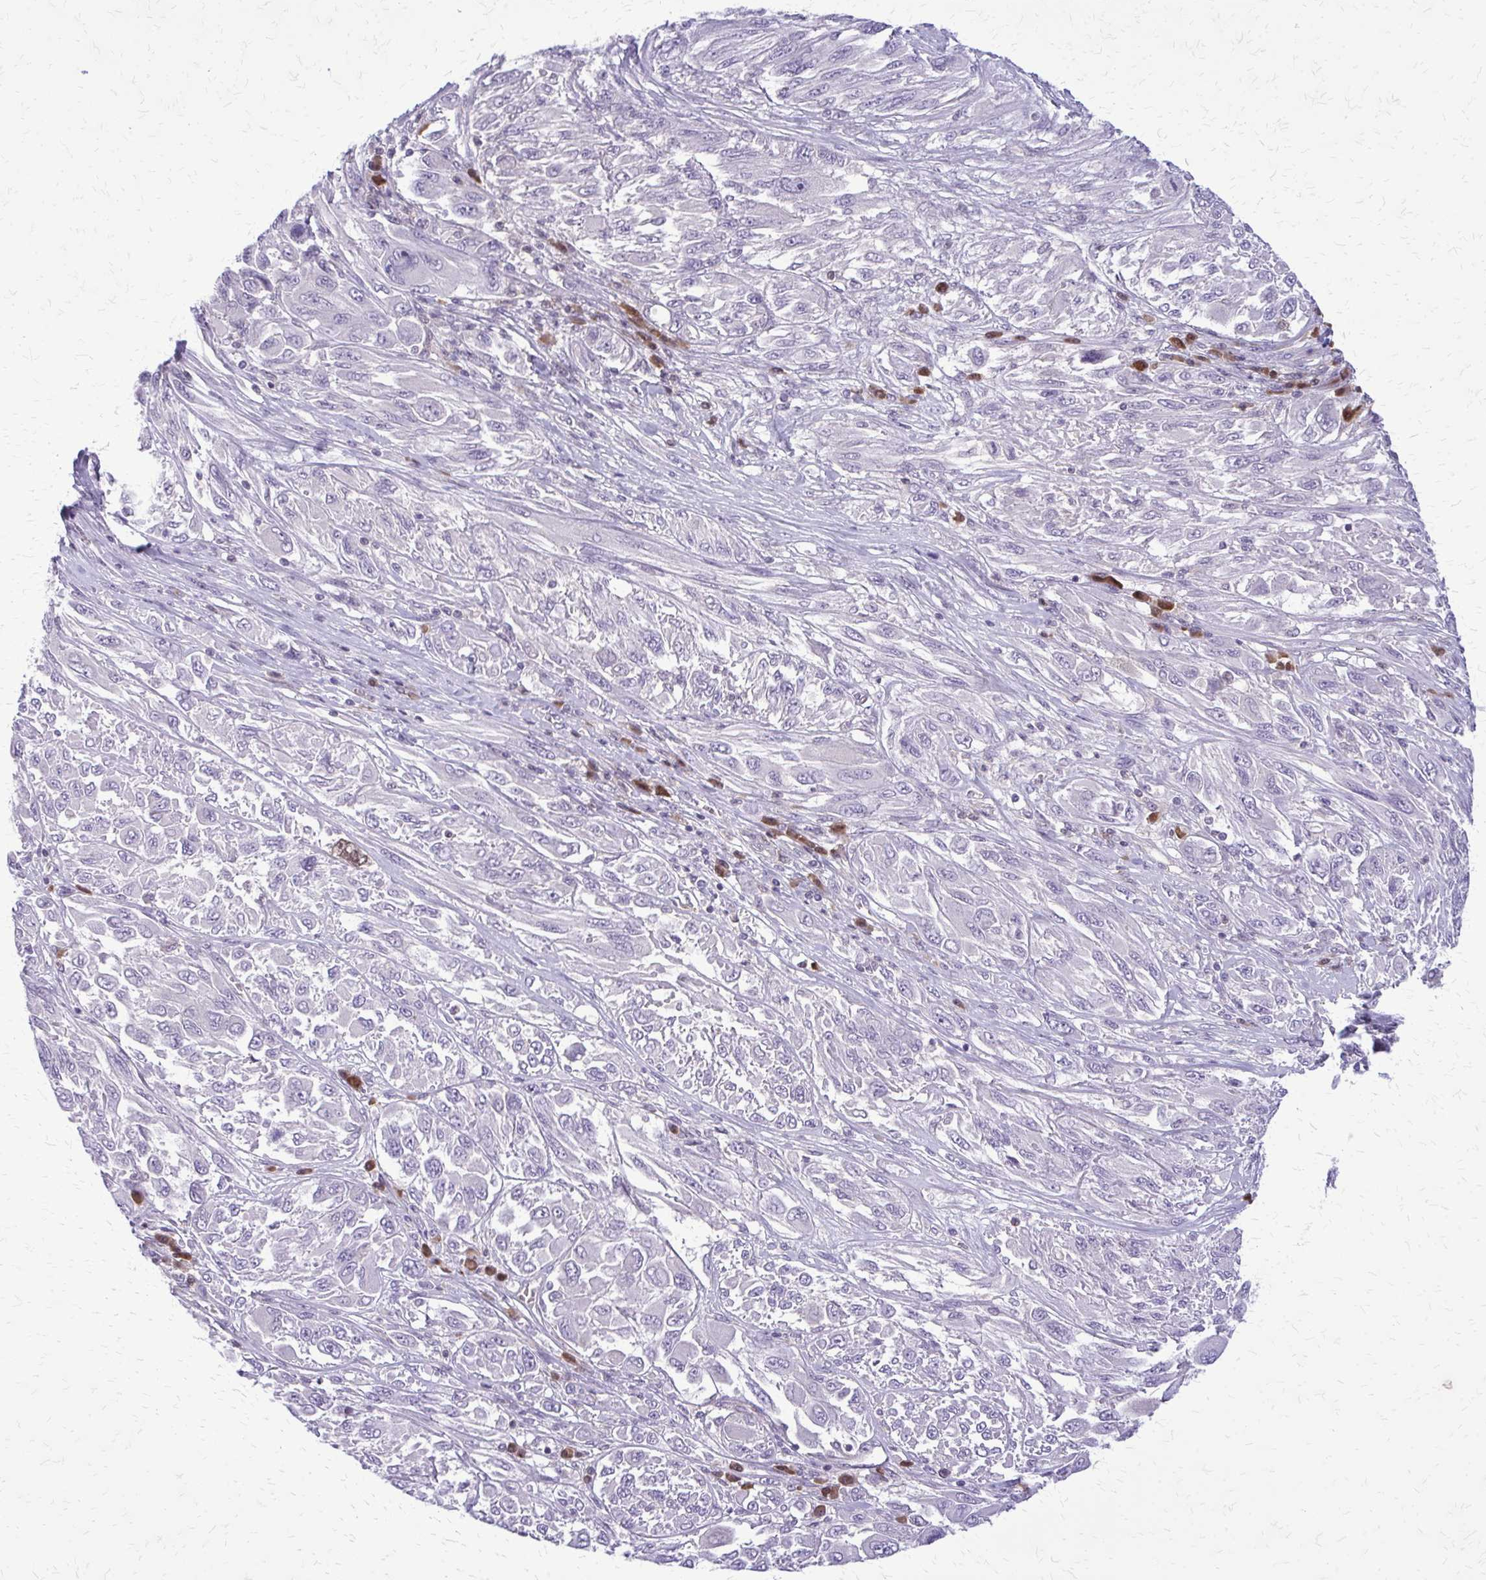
{"staining": {"intensity": "negative", "quantity": "none", "location": "none"}, "tissue": "melanoma", "cell_type": "Tumor cells", "image_type": "cancer", "snomed": [{"axis": "morphology", "description": "Malignant melanoma, NOS"}, {"axis": "topography", "description": "Skin"}], "caption": "Tumor cells show no significant expression in melanoma.", "gene": "GLRX", "patient": {"sex": "female", "age": 91}}